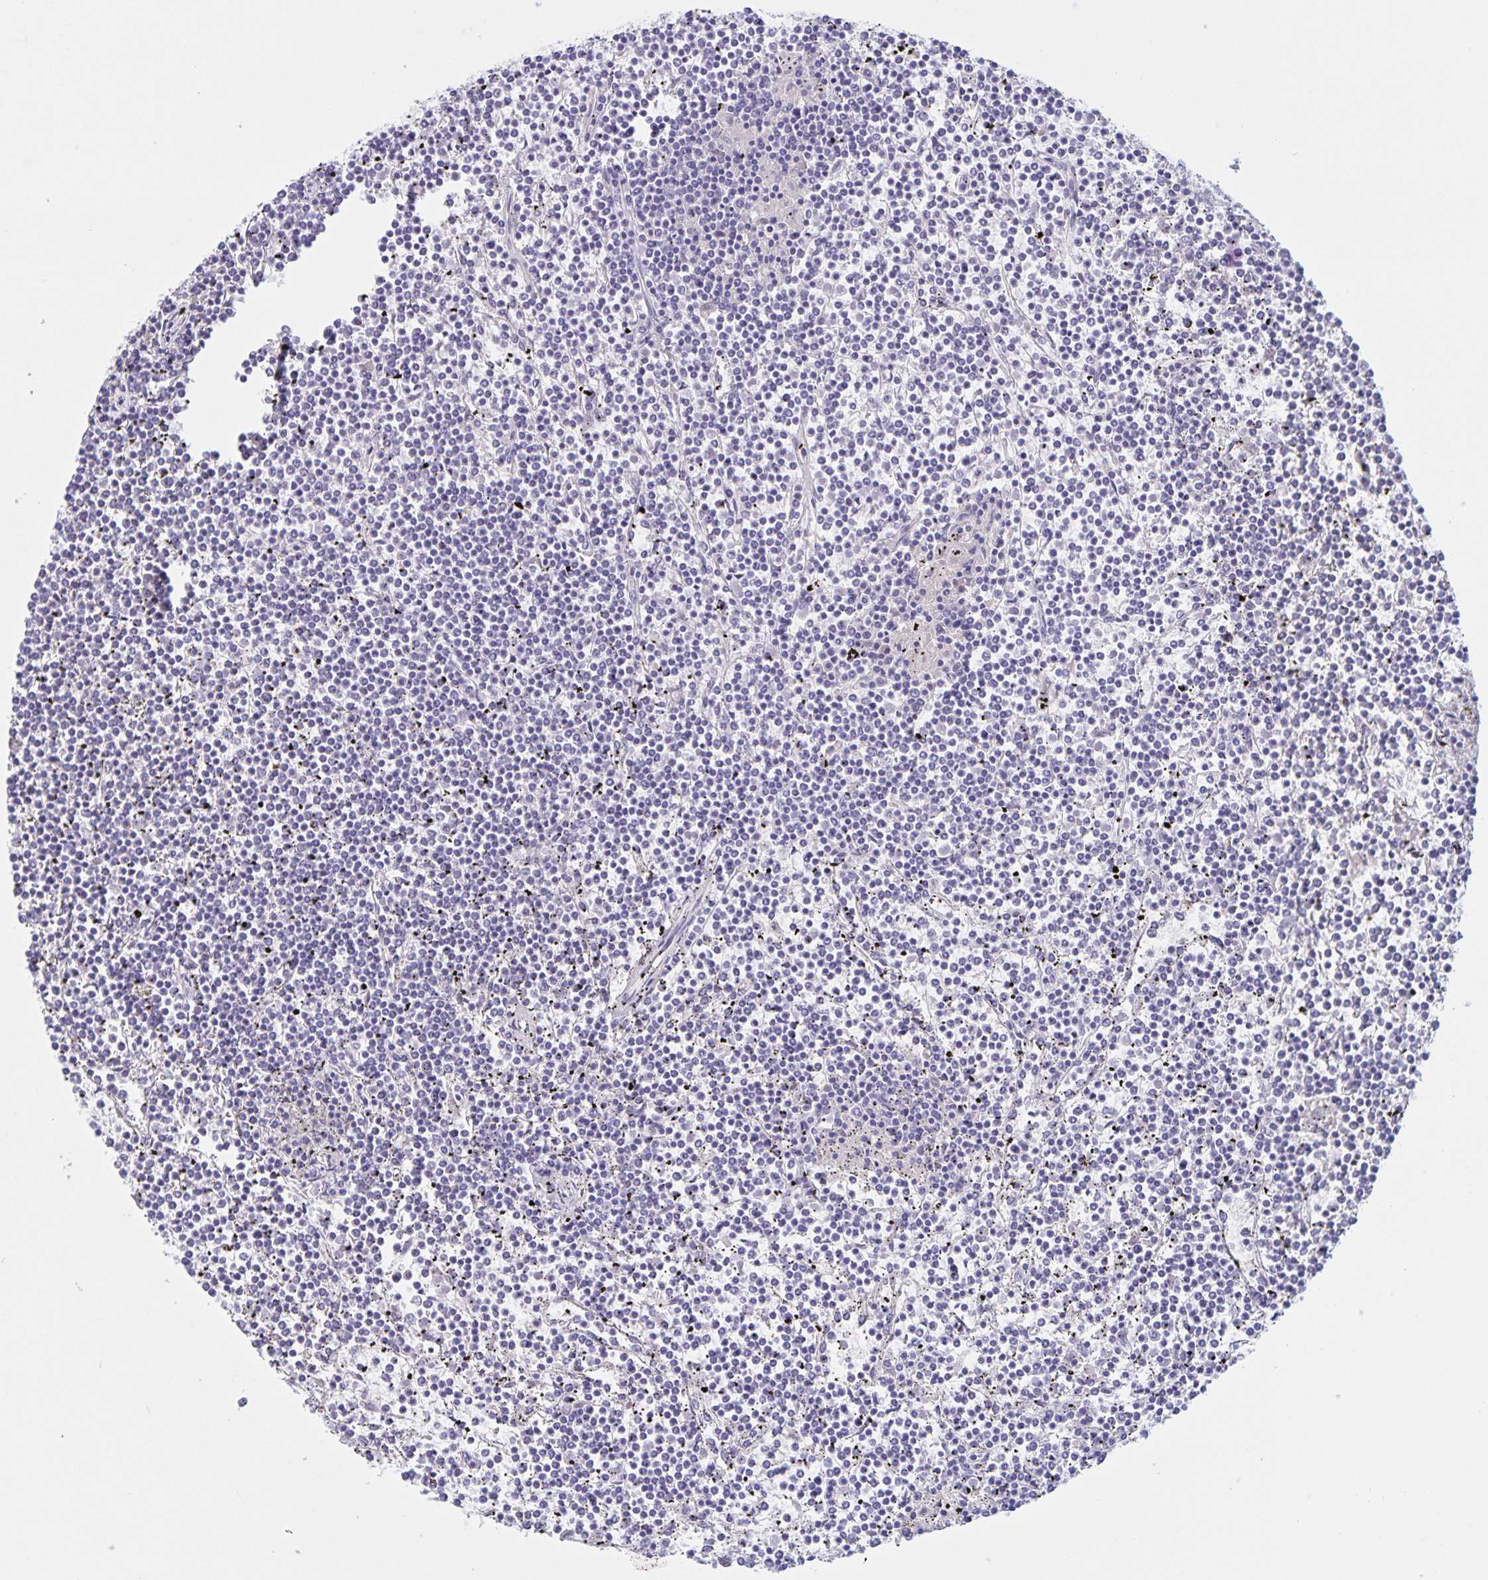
{"staining": {"intensity": "negative", "quantity": "none", "location": "none"}, "tissue": "lymphoma", "cell_type": "Tumor cells", "image_type": "cancer", "snomed": [{"axis": "morphology", "description": "Malignant lymphoma, non-Hodgkin's type, Low grade"}, {"axis": "topography", "description": "Spleen"}], "caption": "A micrograph of human low-grade malignant lymphoma, non-Hodgkin's type is negative for staining in tumor cells.", "gene": "DMGDH", "patient": {"sex": "female", "age": 19}}